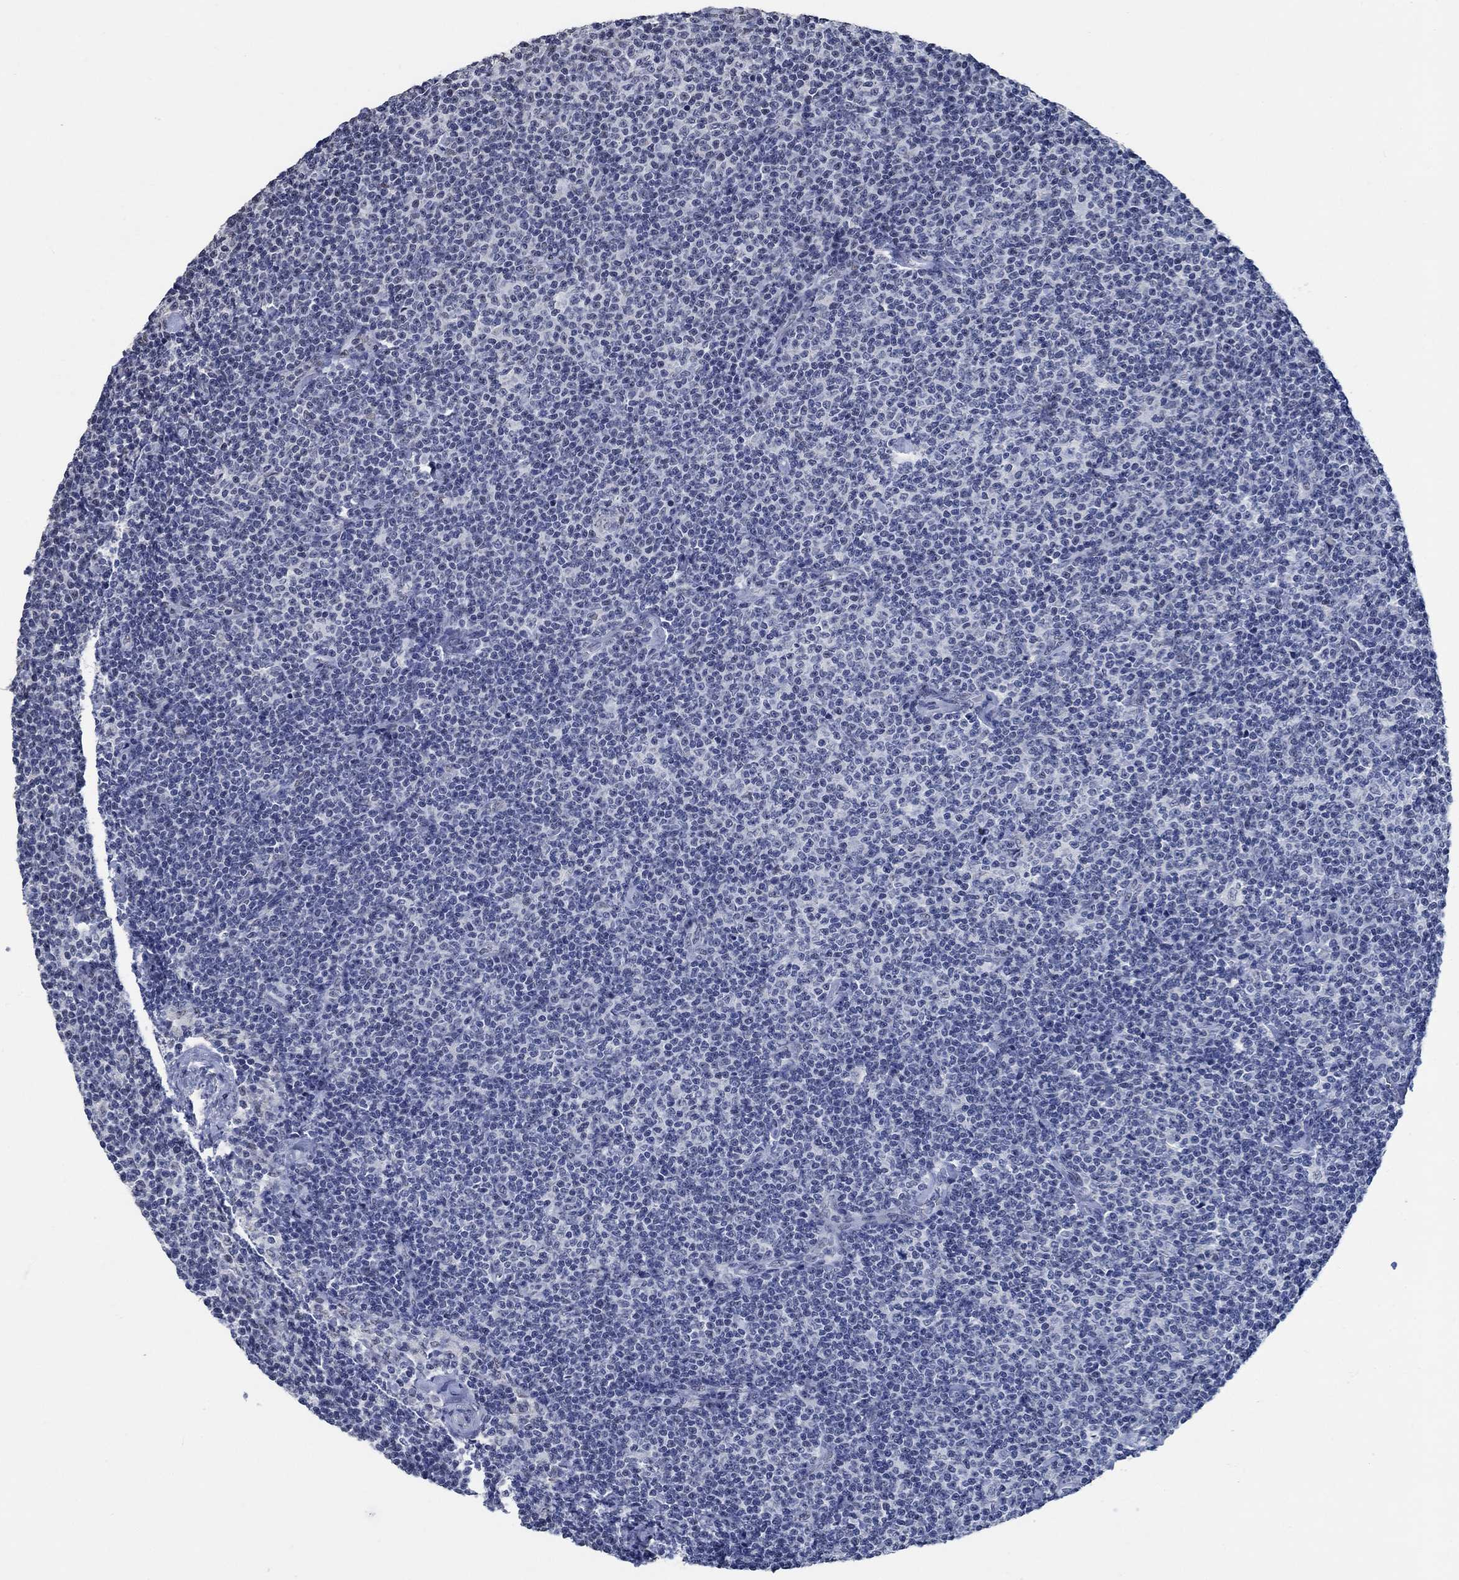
{"staining": {"intensity": "negative", "quantity": "none", "location": "none"}, "tissue": "lymphoma", "cell_type": "Tumor cells", "image_type": "cancer", "snomed": [{"axis": "morphology", "description": "Malignant lymphoma, non-Hodgkin's type, Low grade"}, {"axis": "topography", "description": "Lymph node"}], "caption": "This is a image of immunohistochemistry staining of lymphoma, which shows no positivity in tumor cells.", "gene": "OBSCN", "patient": {"sex": "male", "age": 81}}